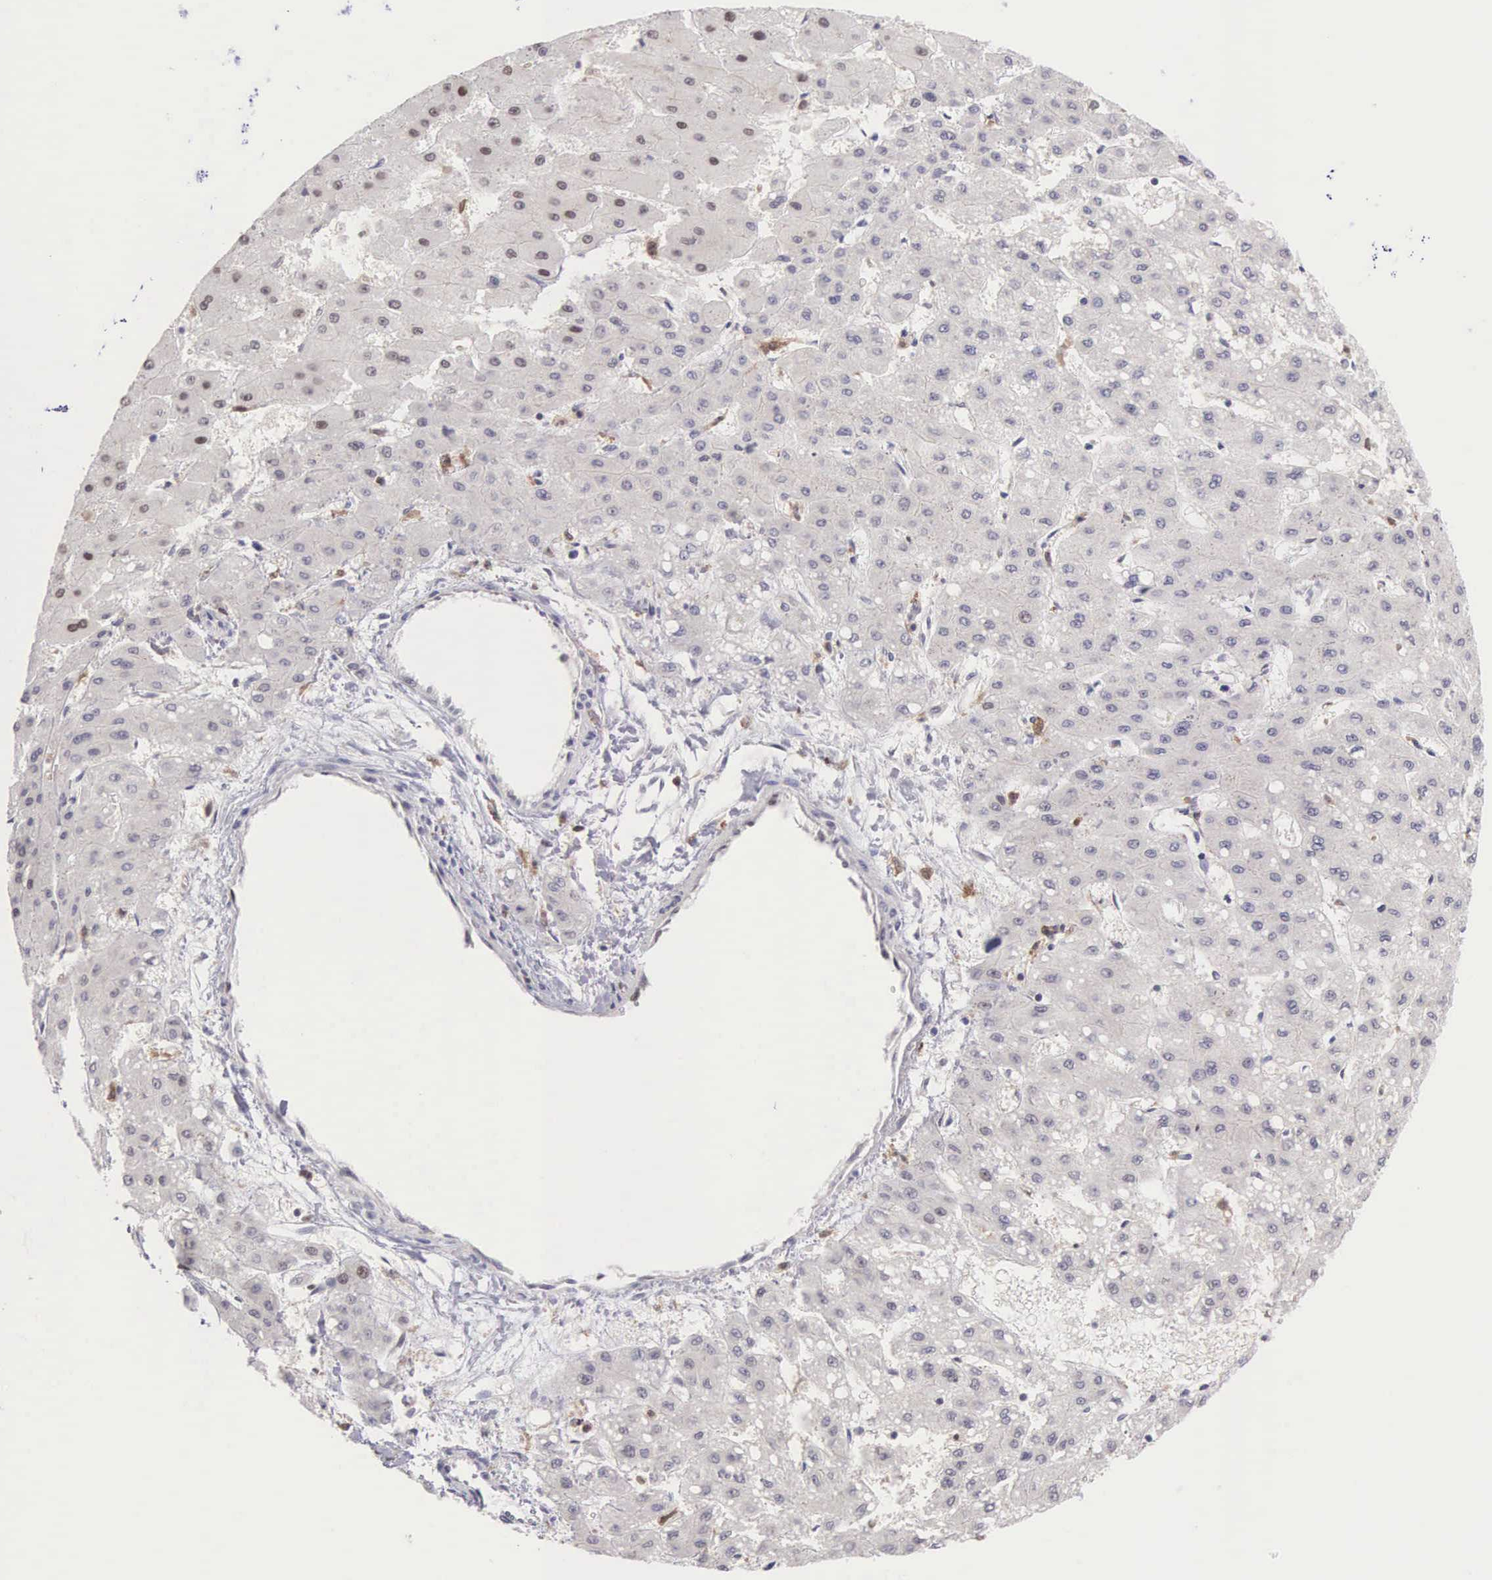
{"staining": {"intensity": "negative", "quantity": "none", "location": "none"}, "tissue": "liver cancer", "cell_type": "Tumor cells", "image_type": "cancer", "snomed": [{"axis": "morphology", "description": "Carcinoma, Hepatocellular, NOS"}, {"axis": "topography", "description": "Liver"}], "caption": "Tumor cells show no significant positivity in liver cancer. (DAB IHC, high magnification).", "gene": "GRK3", "patient": {"sex": "female", "age": 52}}